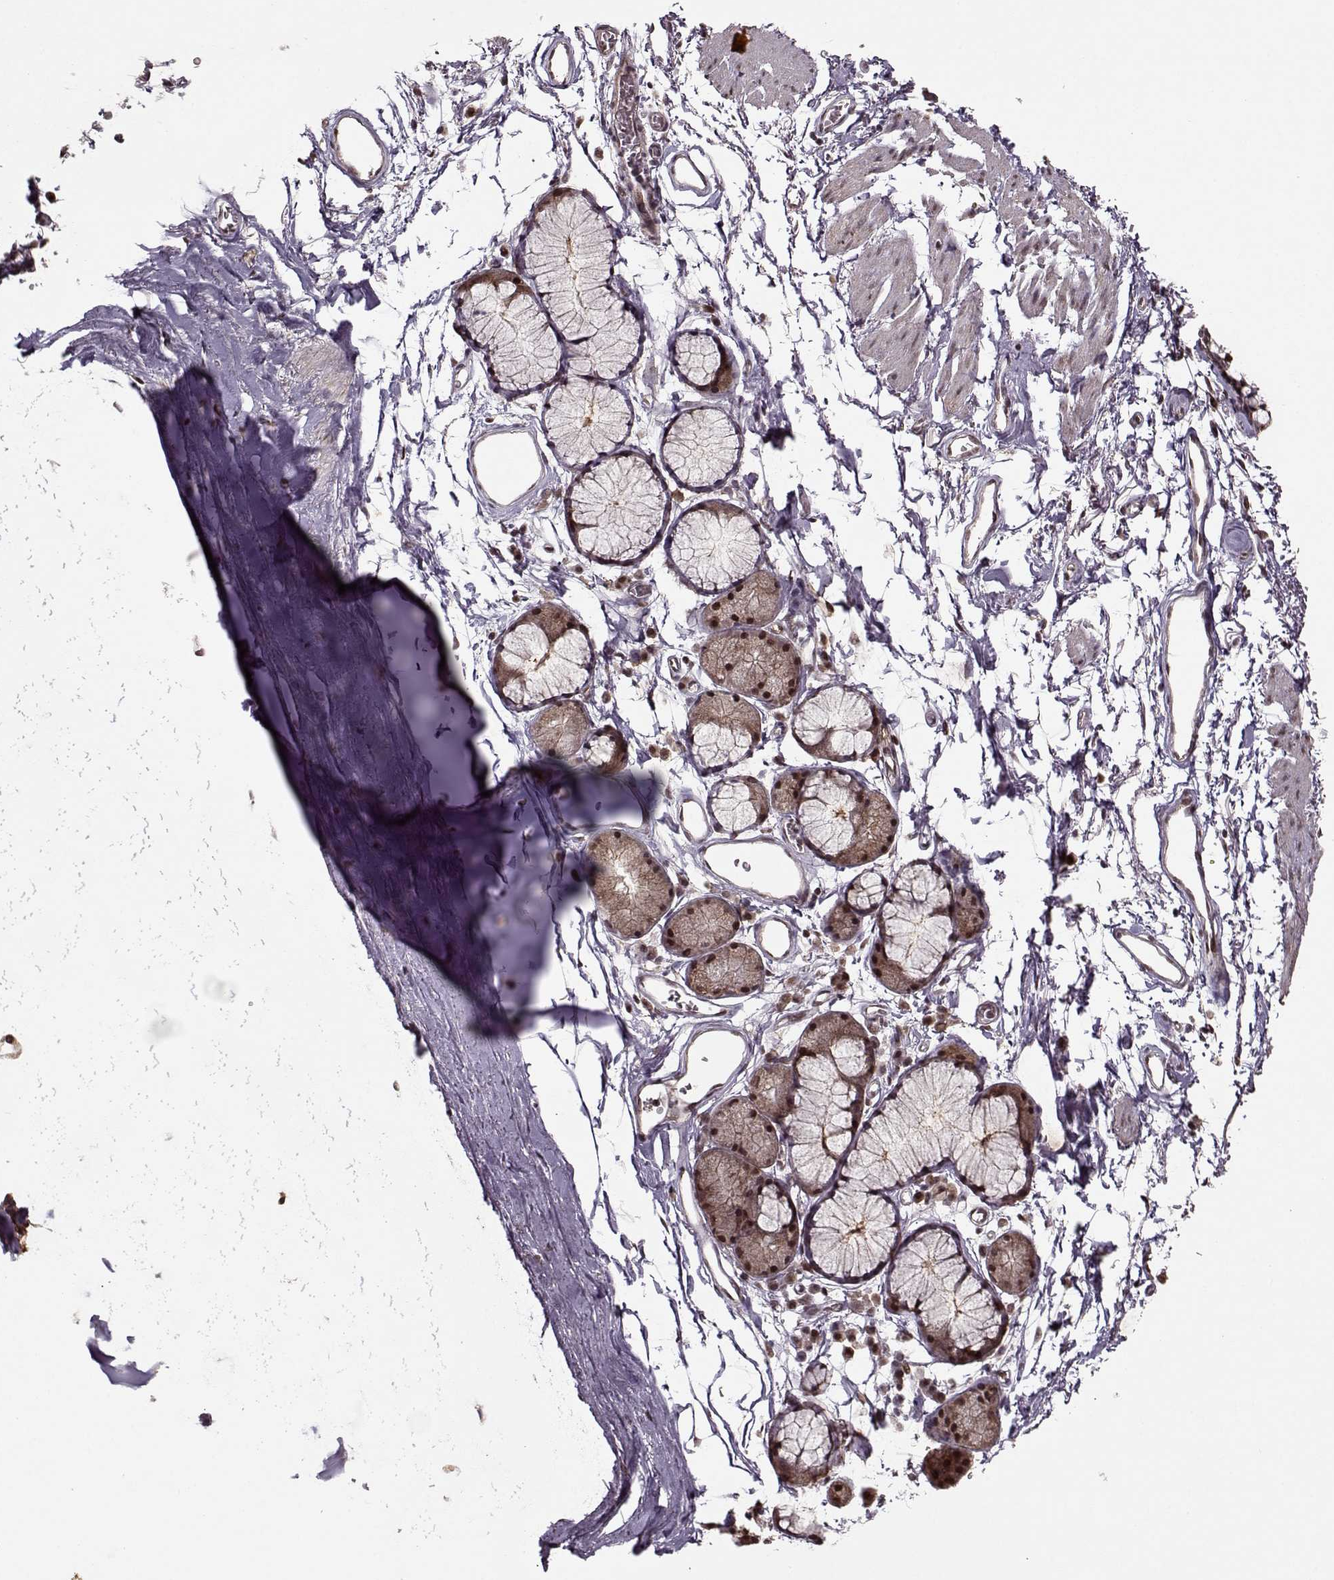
{"staining": {"intensity": "moderate", "quantity": ">75%", "location": "nuclear"}, "tissue": "soft tissue", "cell_type": "Chondrocytes", "image_type": "normal", "snomed": [{"axis": "morphology", "description": "Normal tissue, NOS"}, {"axis": "topography", "description": "Cartilage tissue"}, {"axis": "topography", "description": "Bronchus"}], "caption": "Immunohistochemistry image of normal human soft tissue stained for a protein (brown), which displays medium levels of moderate nuclear expression in approximately >75% of chondrocytes.", "gene": "PSMA7", "patient": {"sex": "female", "age": 79}}